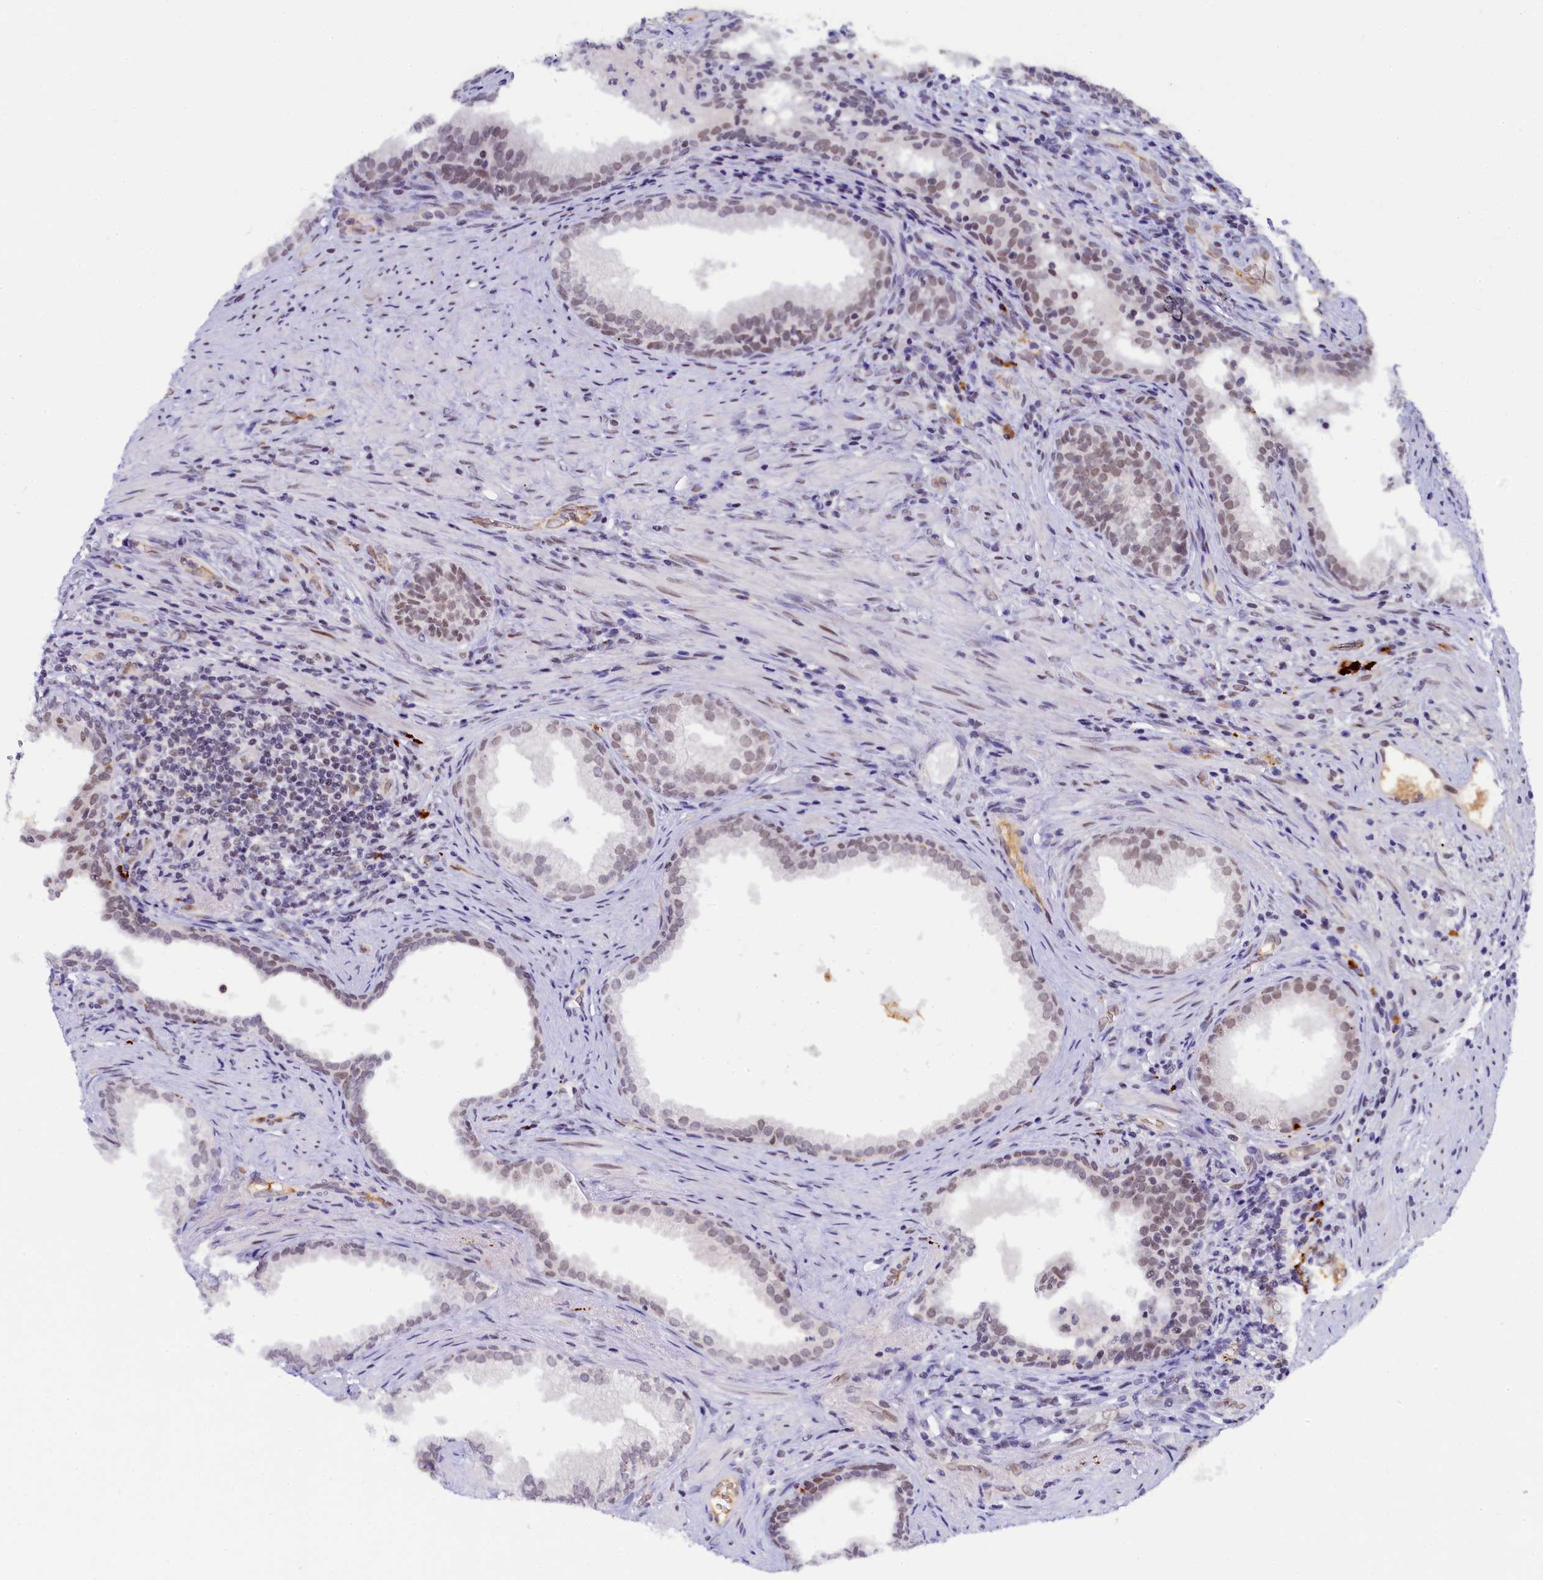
{"staining": {"intensity": "moderate", "quantity": "<25%", "location": "nuclear"}, "tissue": "prostate", "cell_type": "Glandular cells", "image_type": "normal", "snomed": [{"axis": "morphology", "description": "Normal tissue, NOS"}, {"axis": "topography", "description": "Prostate"}], "caption": "Unremarkable prostate exhibits moderate nuclear positivity in about <25% of glandular cells (Stains: DAB in brown, nuclei in blue, Microscopy: brightfield microscopy at high magnification)..", "gene": "INTS14", "patient": {"sex": "male", "age": 76}}